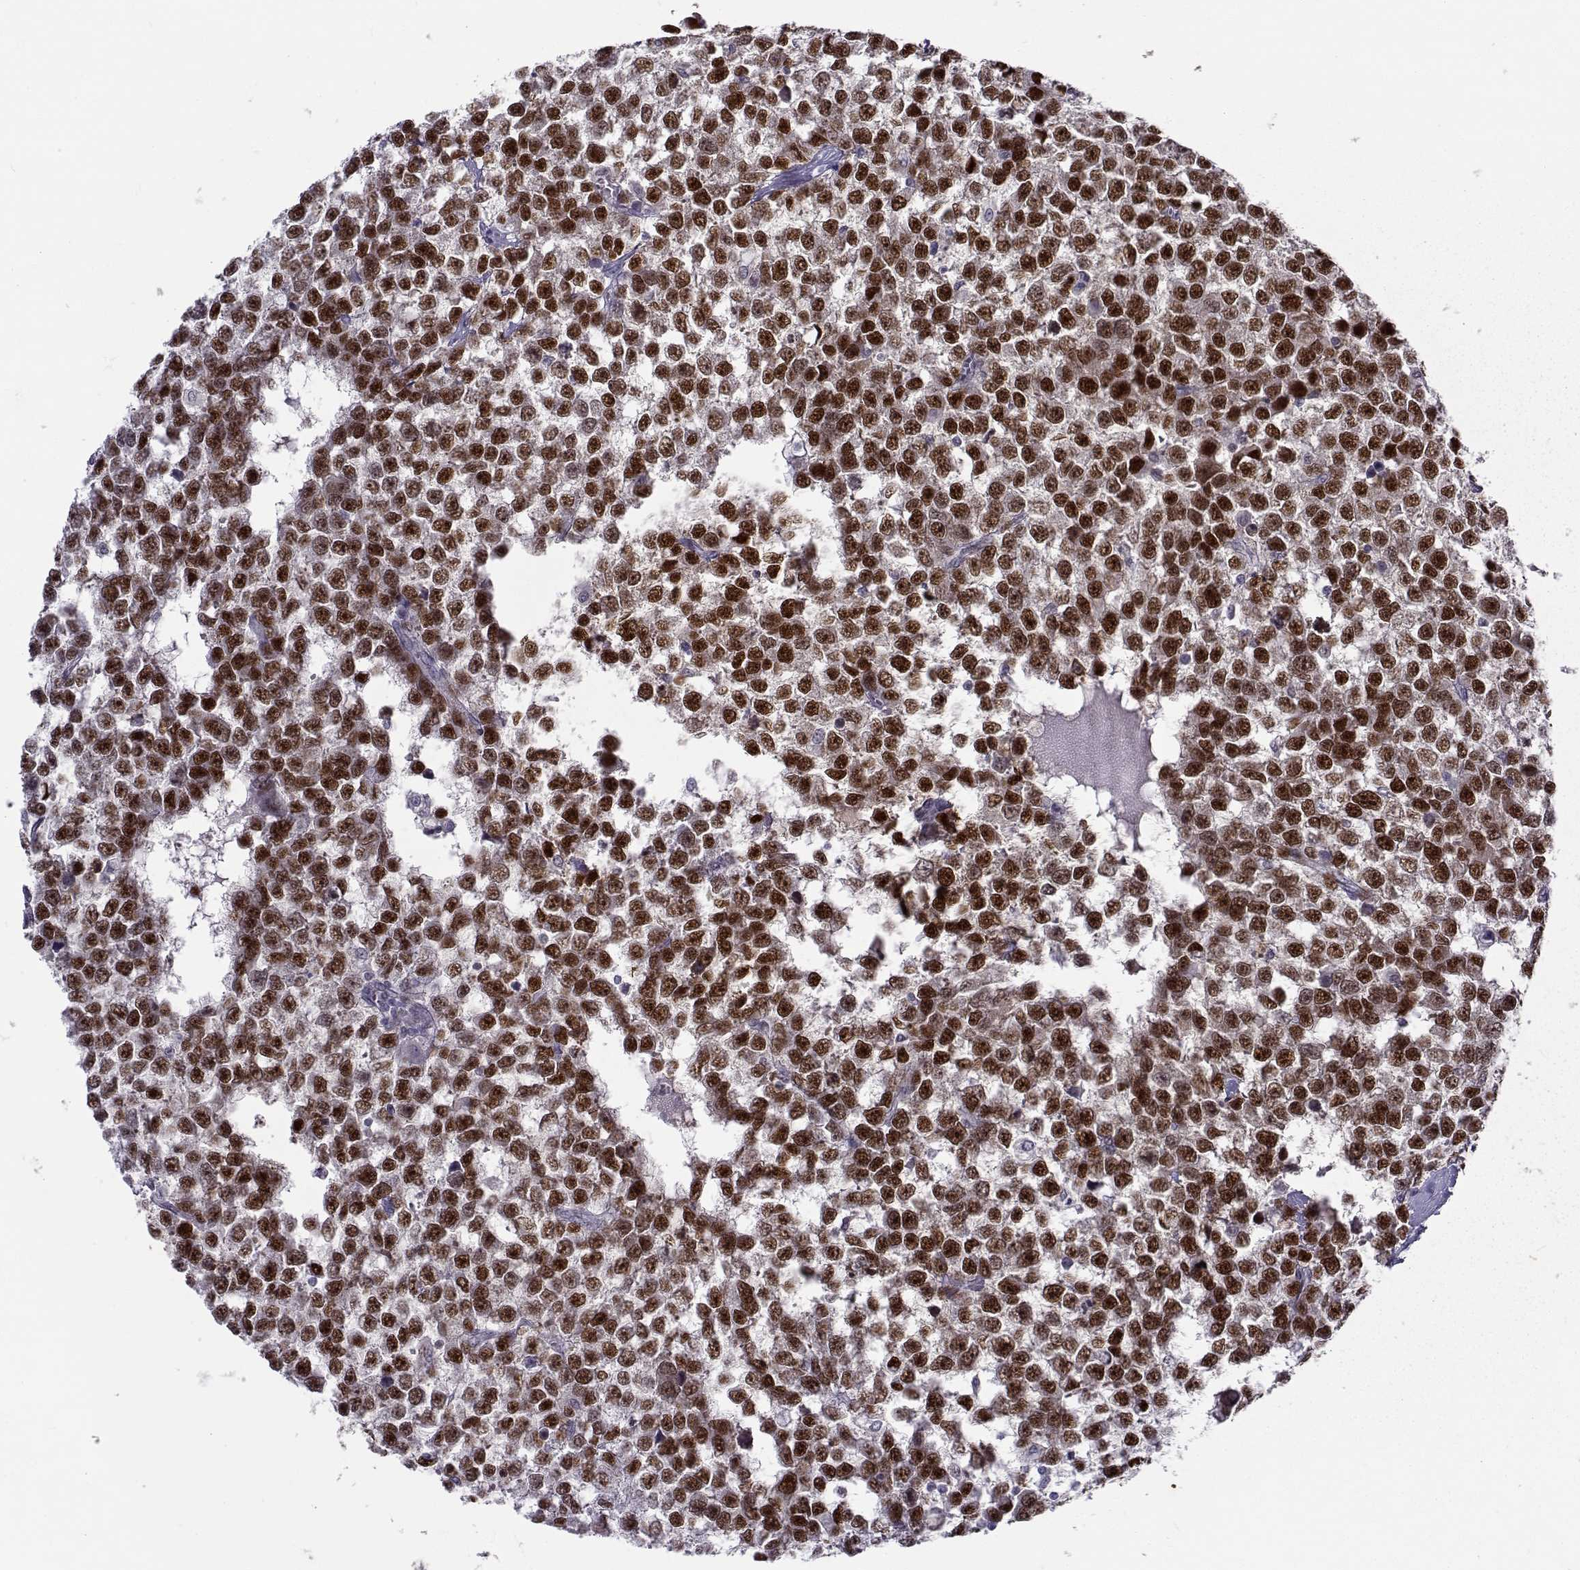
{"staining": {"intensity": "strong", "quantity": ">75%", "location": "cytoplasmic/membranous,nuclear"}, "tissue": "testis cancer", "cell_type": "Tumor cells", "image_type": "cancer", "snomed": [{"axis": "morphology", "description": "Normal tissue, NOS"}, {"axis": "morphology", "description": "Seminoma, NOS"}, {"axis": "topography", "description": "Testis"}, {"axis": "topography", "description": "Epididymis"}], "caption": "Immunohistochemical staining of testis cancer displays strong cytoplasmic/membranous and nuclear protein expression in about >75% of tumor cells.", "gene": "BACH1", "patient": {"sex": "male", "age": 34}}